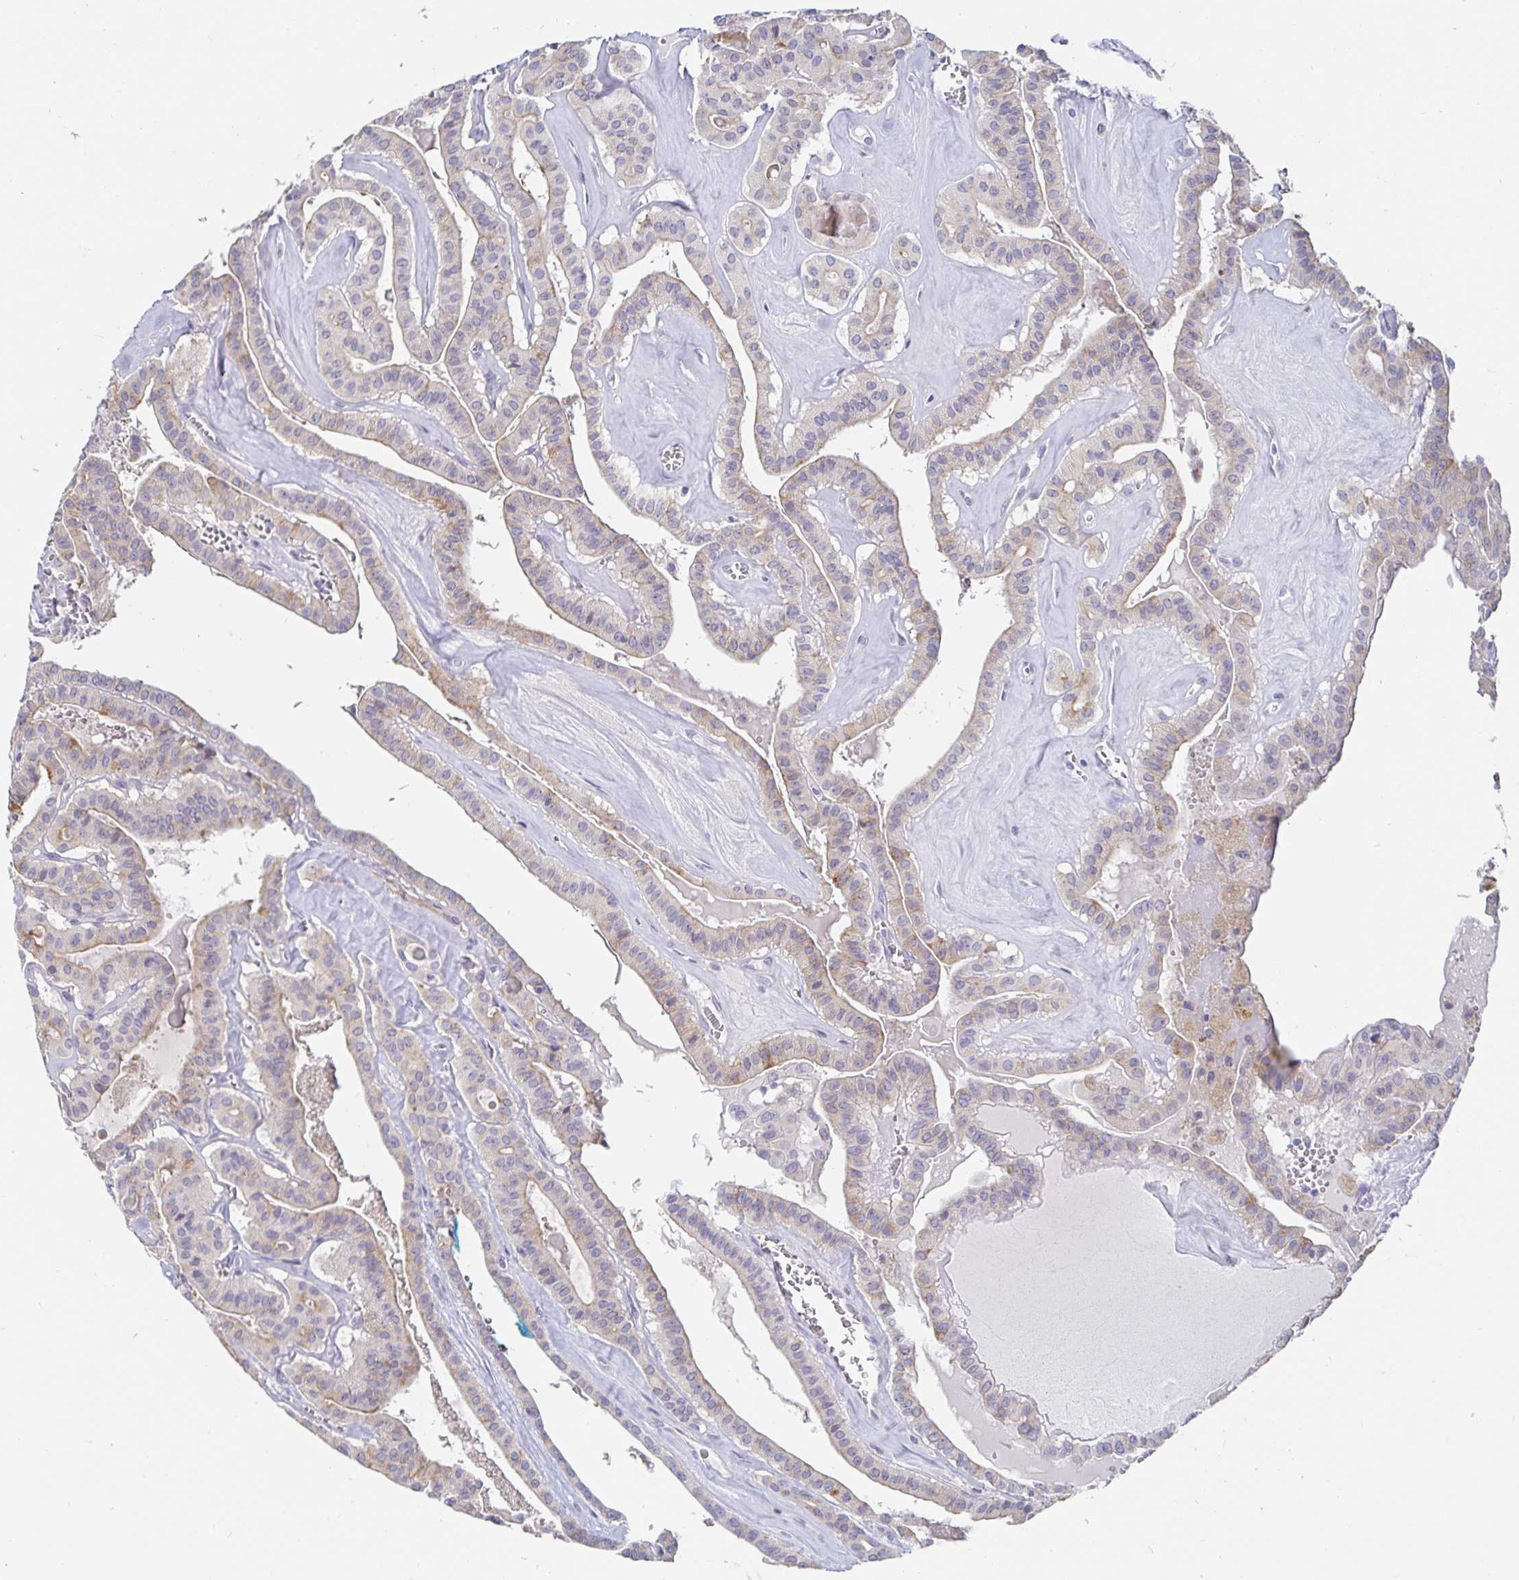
{"staining": {"intensity": "weak", "quantity": "<25%", "location": "cytoplasmic/membranous"}, "tissue": "thyroid cancer", "cell_type": "Tumor cells", "image_type": "cancer", "snomed": [{"axis": "morphology", "description": "Papillary adenocarcinoma, NOS"}, {"axis": "topography", "description": "Thyroid gland"}], "caption": "Immunohistochemical staining of thyroid cancer displays no significant staining in tumor cells.", "gene": "SPPL3", "patient": {"sex": "male", "age": 52}}